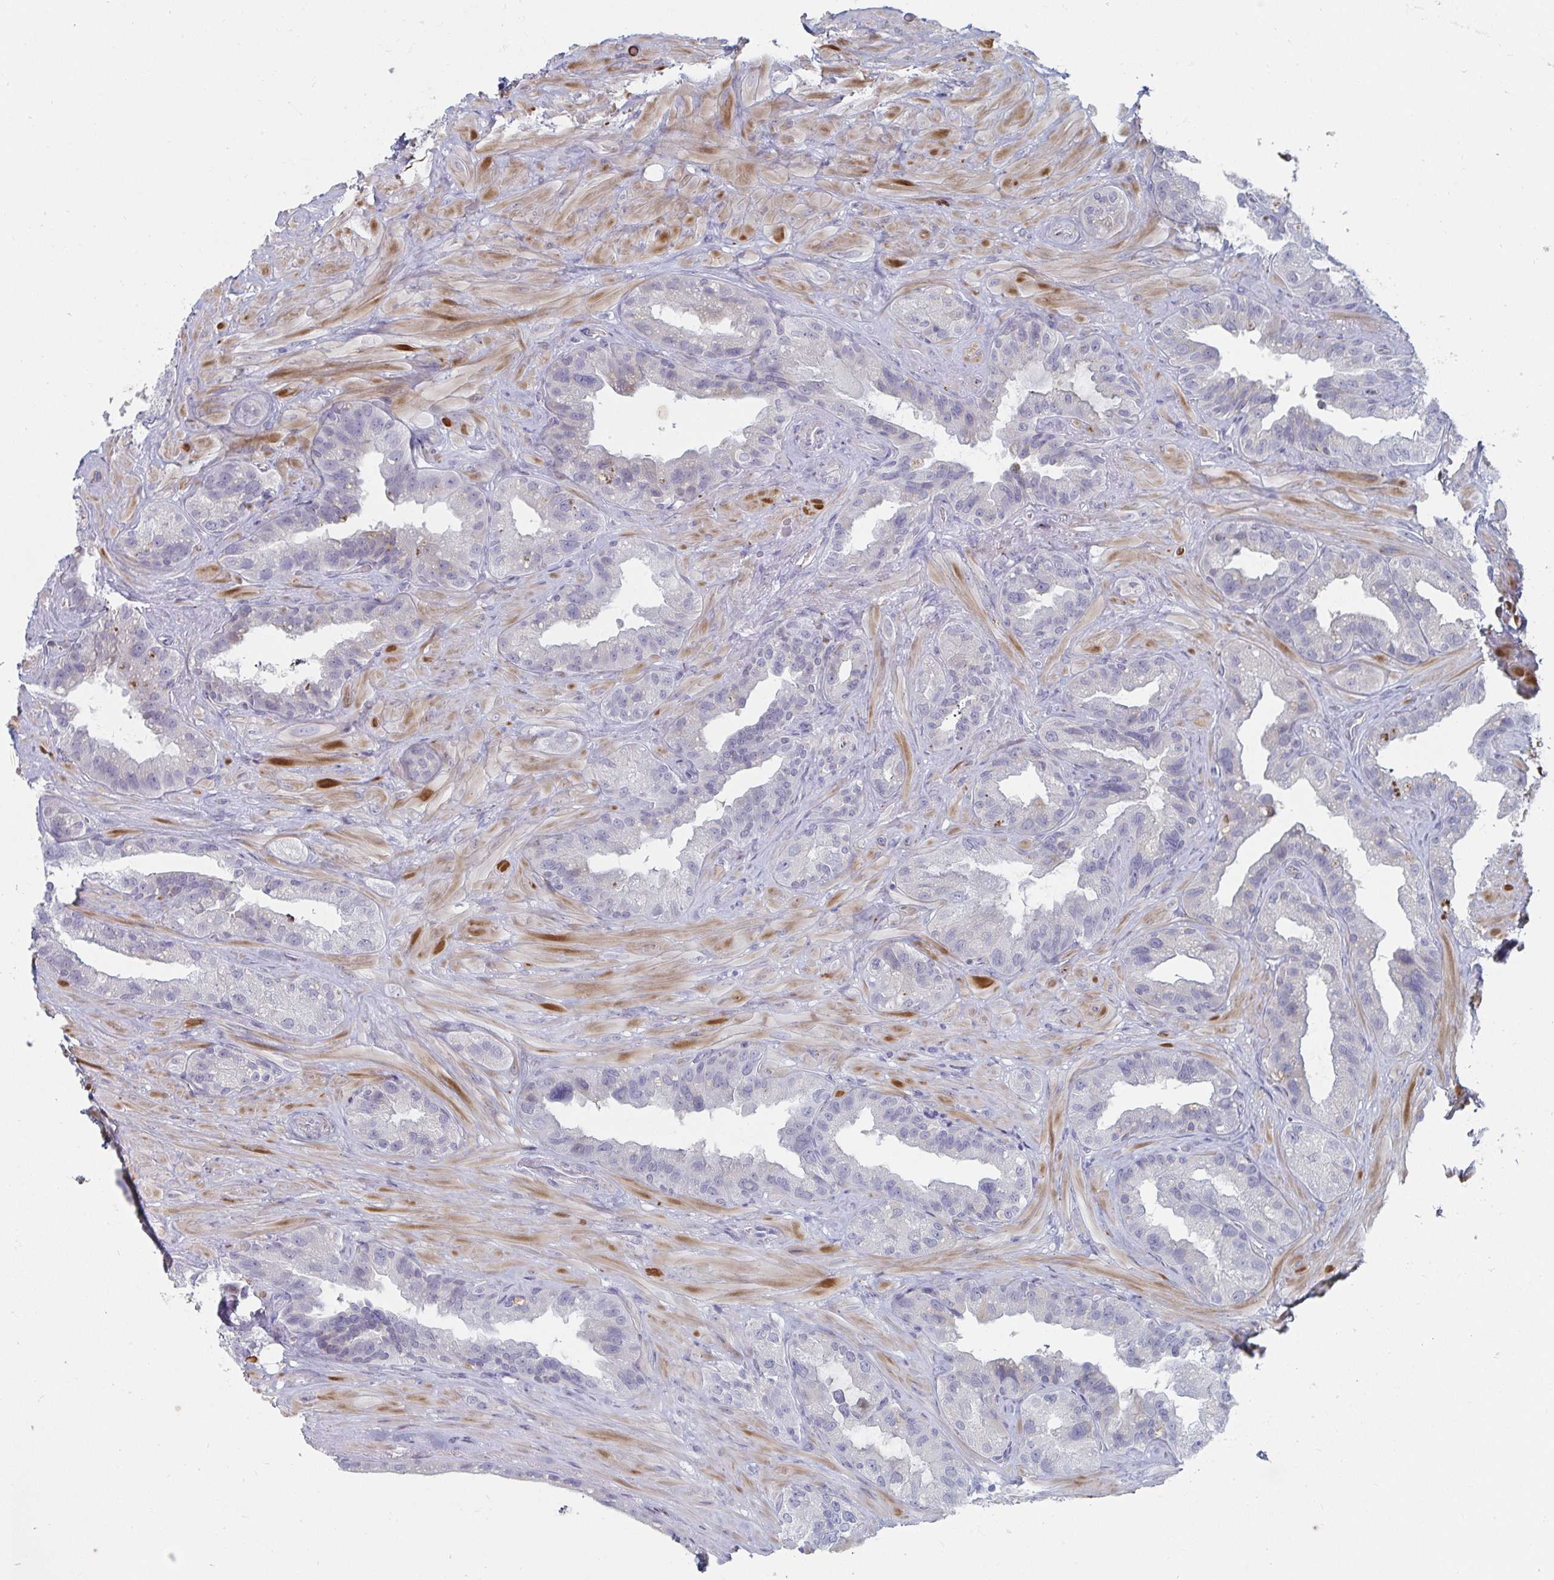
{"staining": {"intensity": "negative", "quantity": "none", "location": "none"}, "tissue": "seminal vesicle", "cell_type": "Glandular cells", "image_type": "normal", "snomed": [{"axis": "morphology", "description": "Normal tissue, NOS"}, {"axis": "topography", "description": "Seminal veicle"}, {"axis": "topography", "description": "Peripheral nerve tissue"}], "caption": "There is no significant expression in glandular cells of seminal vesicle. The staining was performed using DAB (3,3'-diaminobenzidine) to visualize the protein expression in brown, while the nuclei were stained in blue with hematoxylin (Magnification: 20x).", "gene": "PSMG1", "patient": {"sex": "male", "age": 76}}